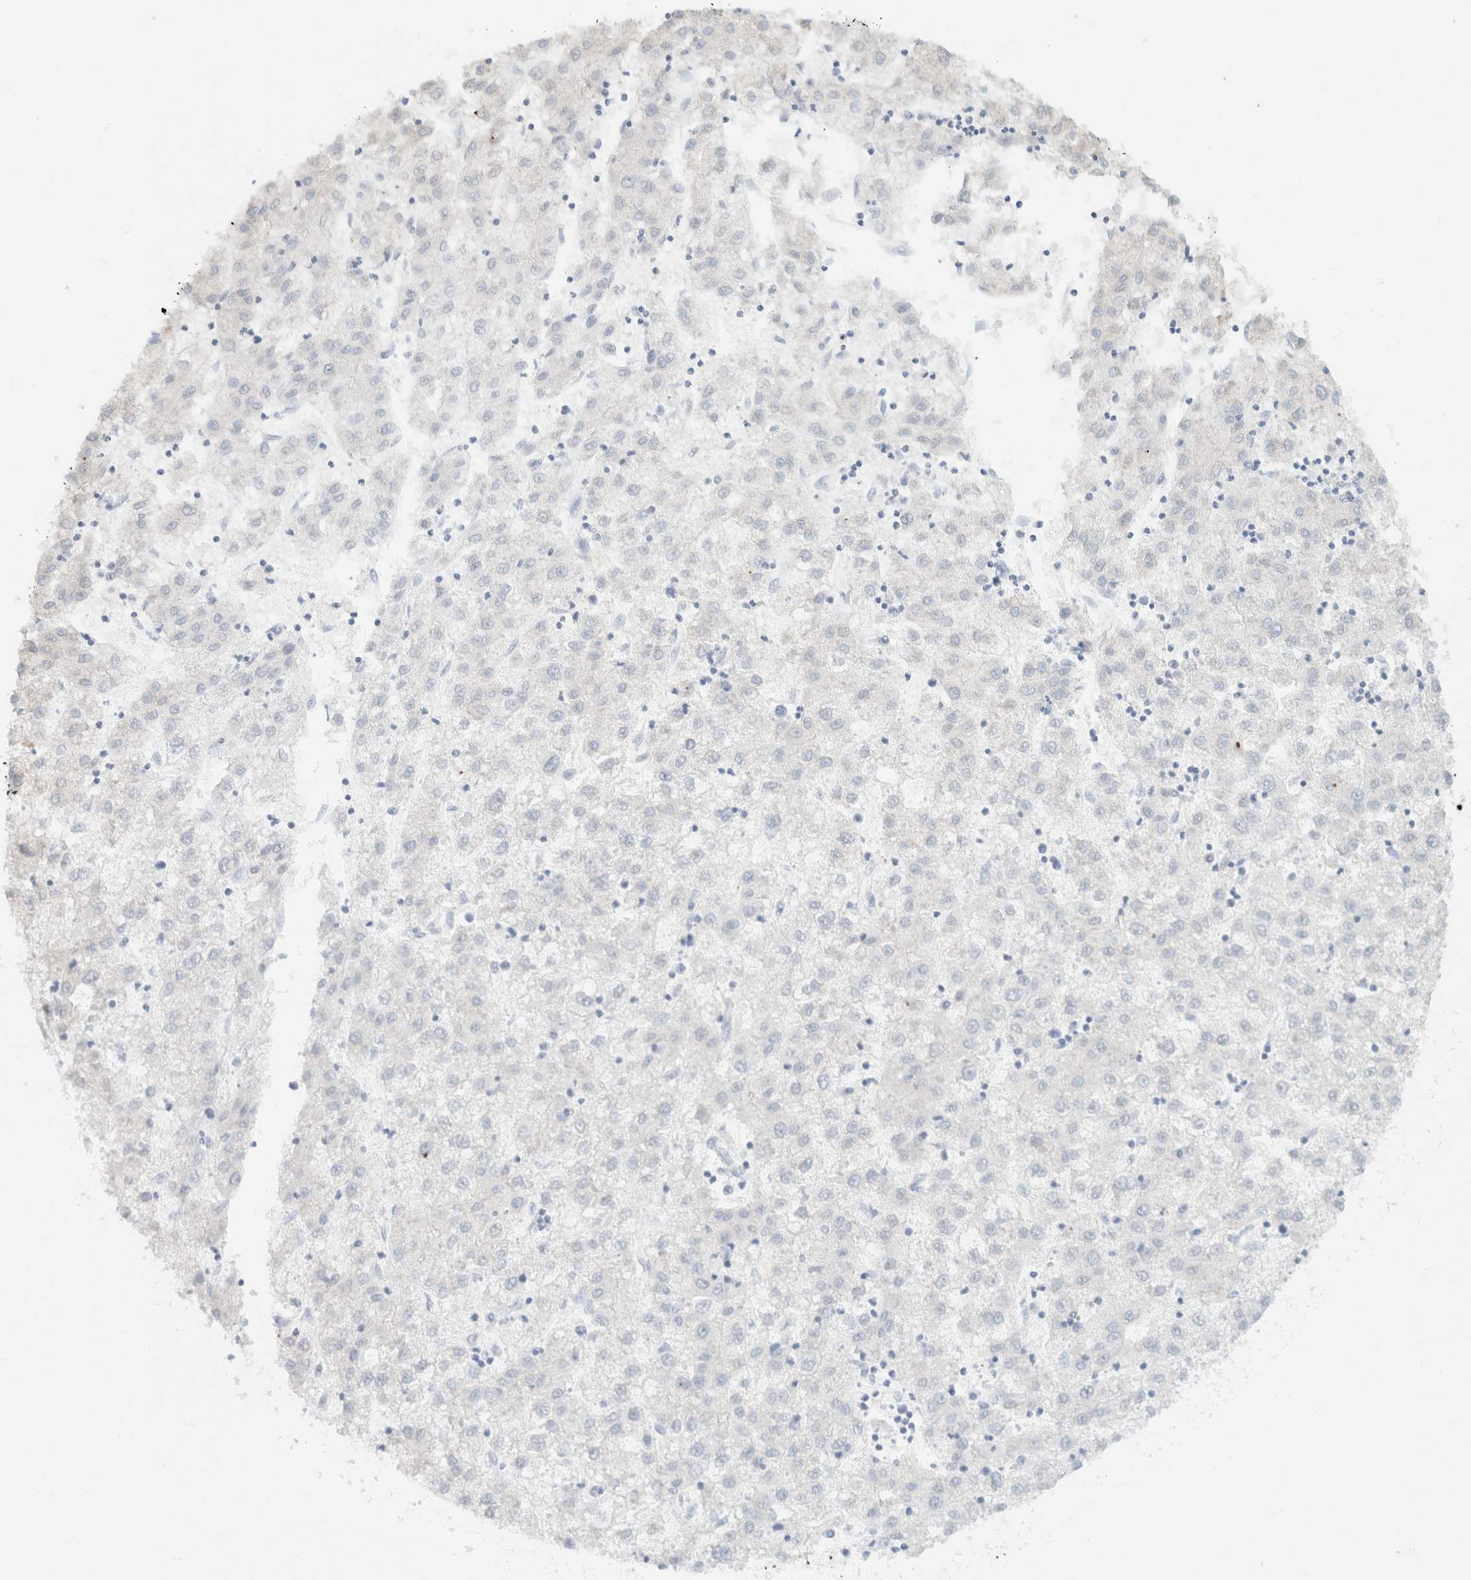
{"staining": {"intensity": "negative", "quantity": "none", "location": "none"}, "tissue": "liver cancer", "cell_type": "Tumor cells", "image_type": "cancer", "snomed": [{"axis": "morphology", "description": "Carcinoma, Hepatocellular, NOS"}, {"axis": "topography", "description": "Liver"}], "caption": "Liver cancer was stained to show a protein in brown. There is no significant positivity in tumor cells.", "gene": "SH3GLB2", "patient": {"sex": "male", "age": 72}}